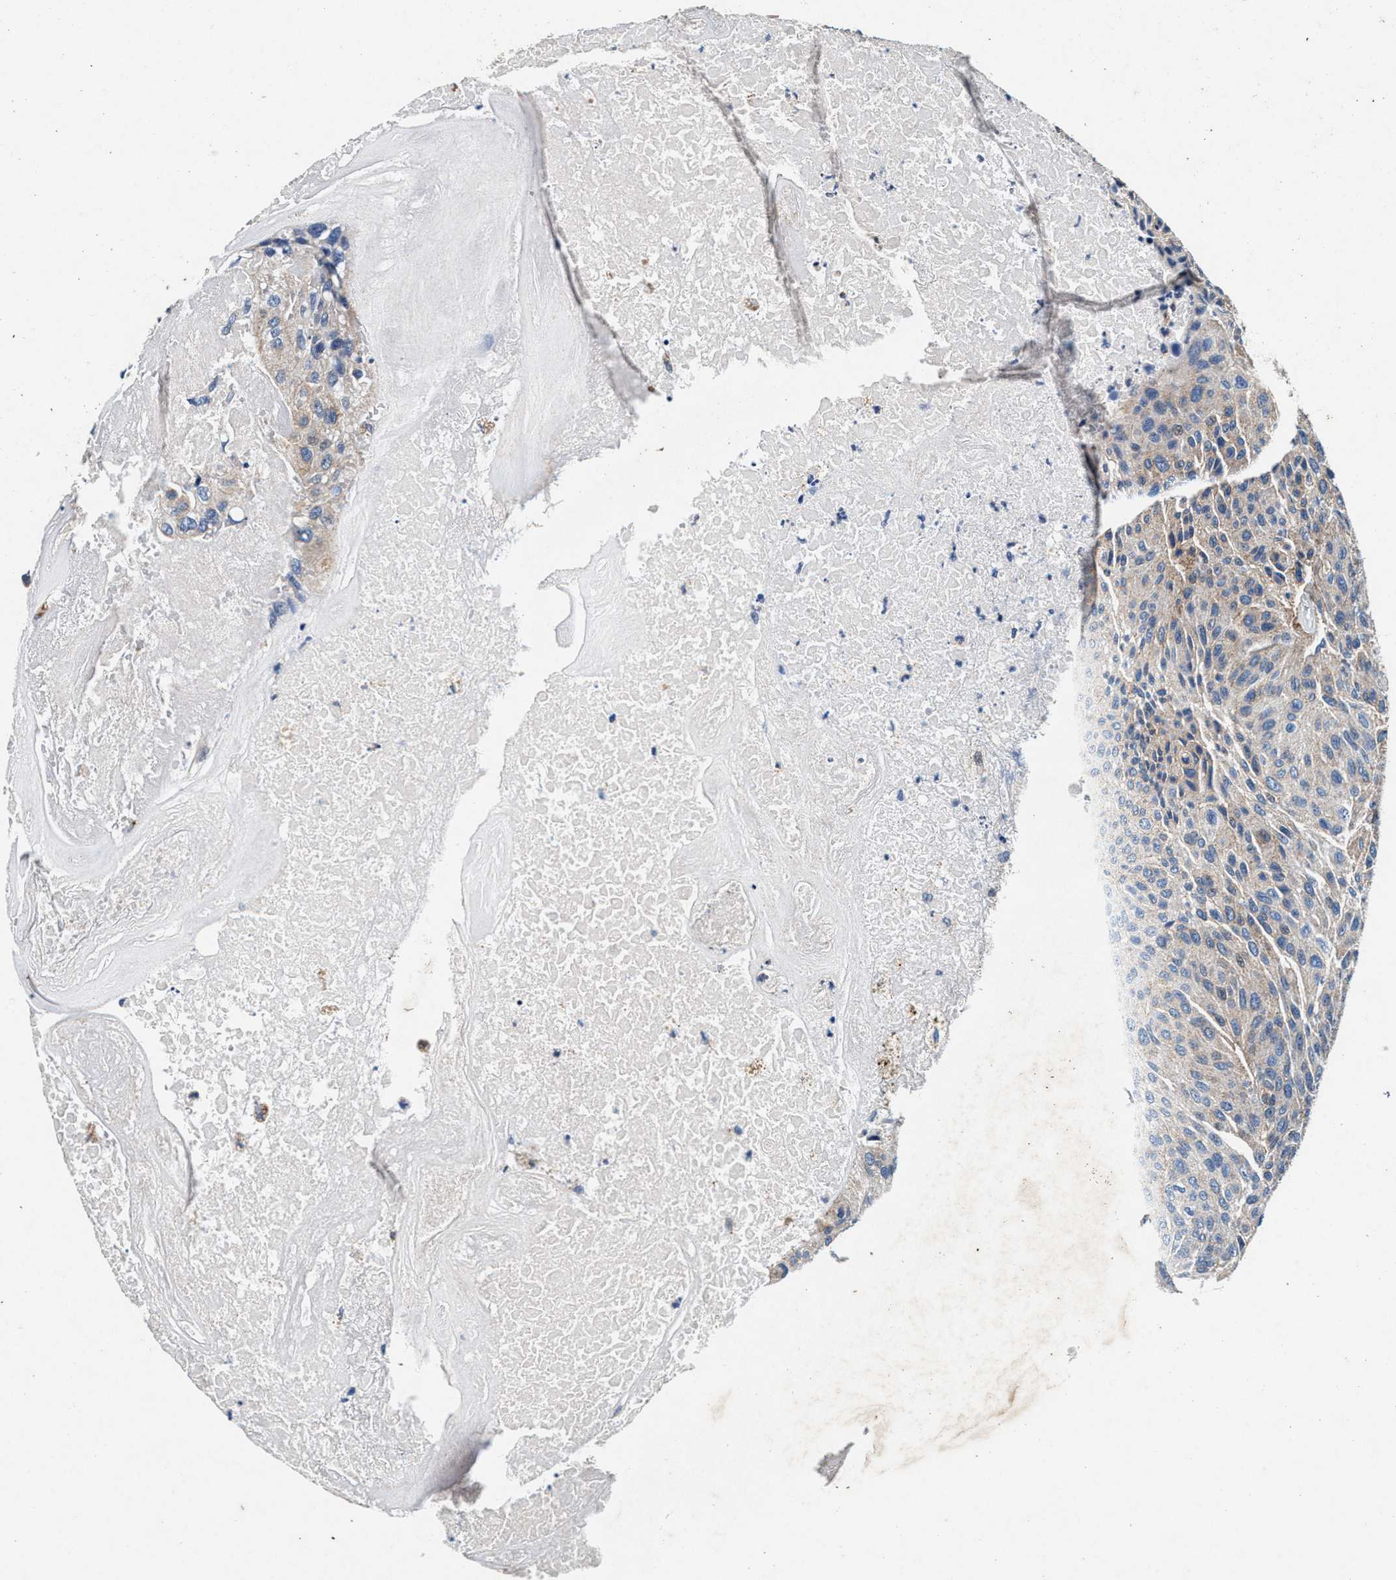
{"staining": {"intensity": "weak", "quantity": "25%-75%", "location": "cytoplasmic/membranous"}, "tissue": "urothelial cancer", "cell_type": "Tumor cells", "image_type": "cancer", "snomed": [{"axis": "morphology", "description": "Urothelial carcinoma, High grade"}, {"axis": "topography", "description": "Urinary bladder"}], "caption": "High-grade urothelial carcinoma stained with IHC shows weak cytoplasmic/membranous staining in approximately 25%-75% of tumor cells. (brown staining indicates protein expression, while blue staining denotes nuclei).", "gene": "SLC8A1", "patient": {"sex": "male", "age": 66}}